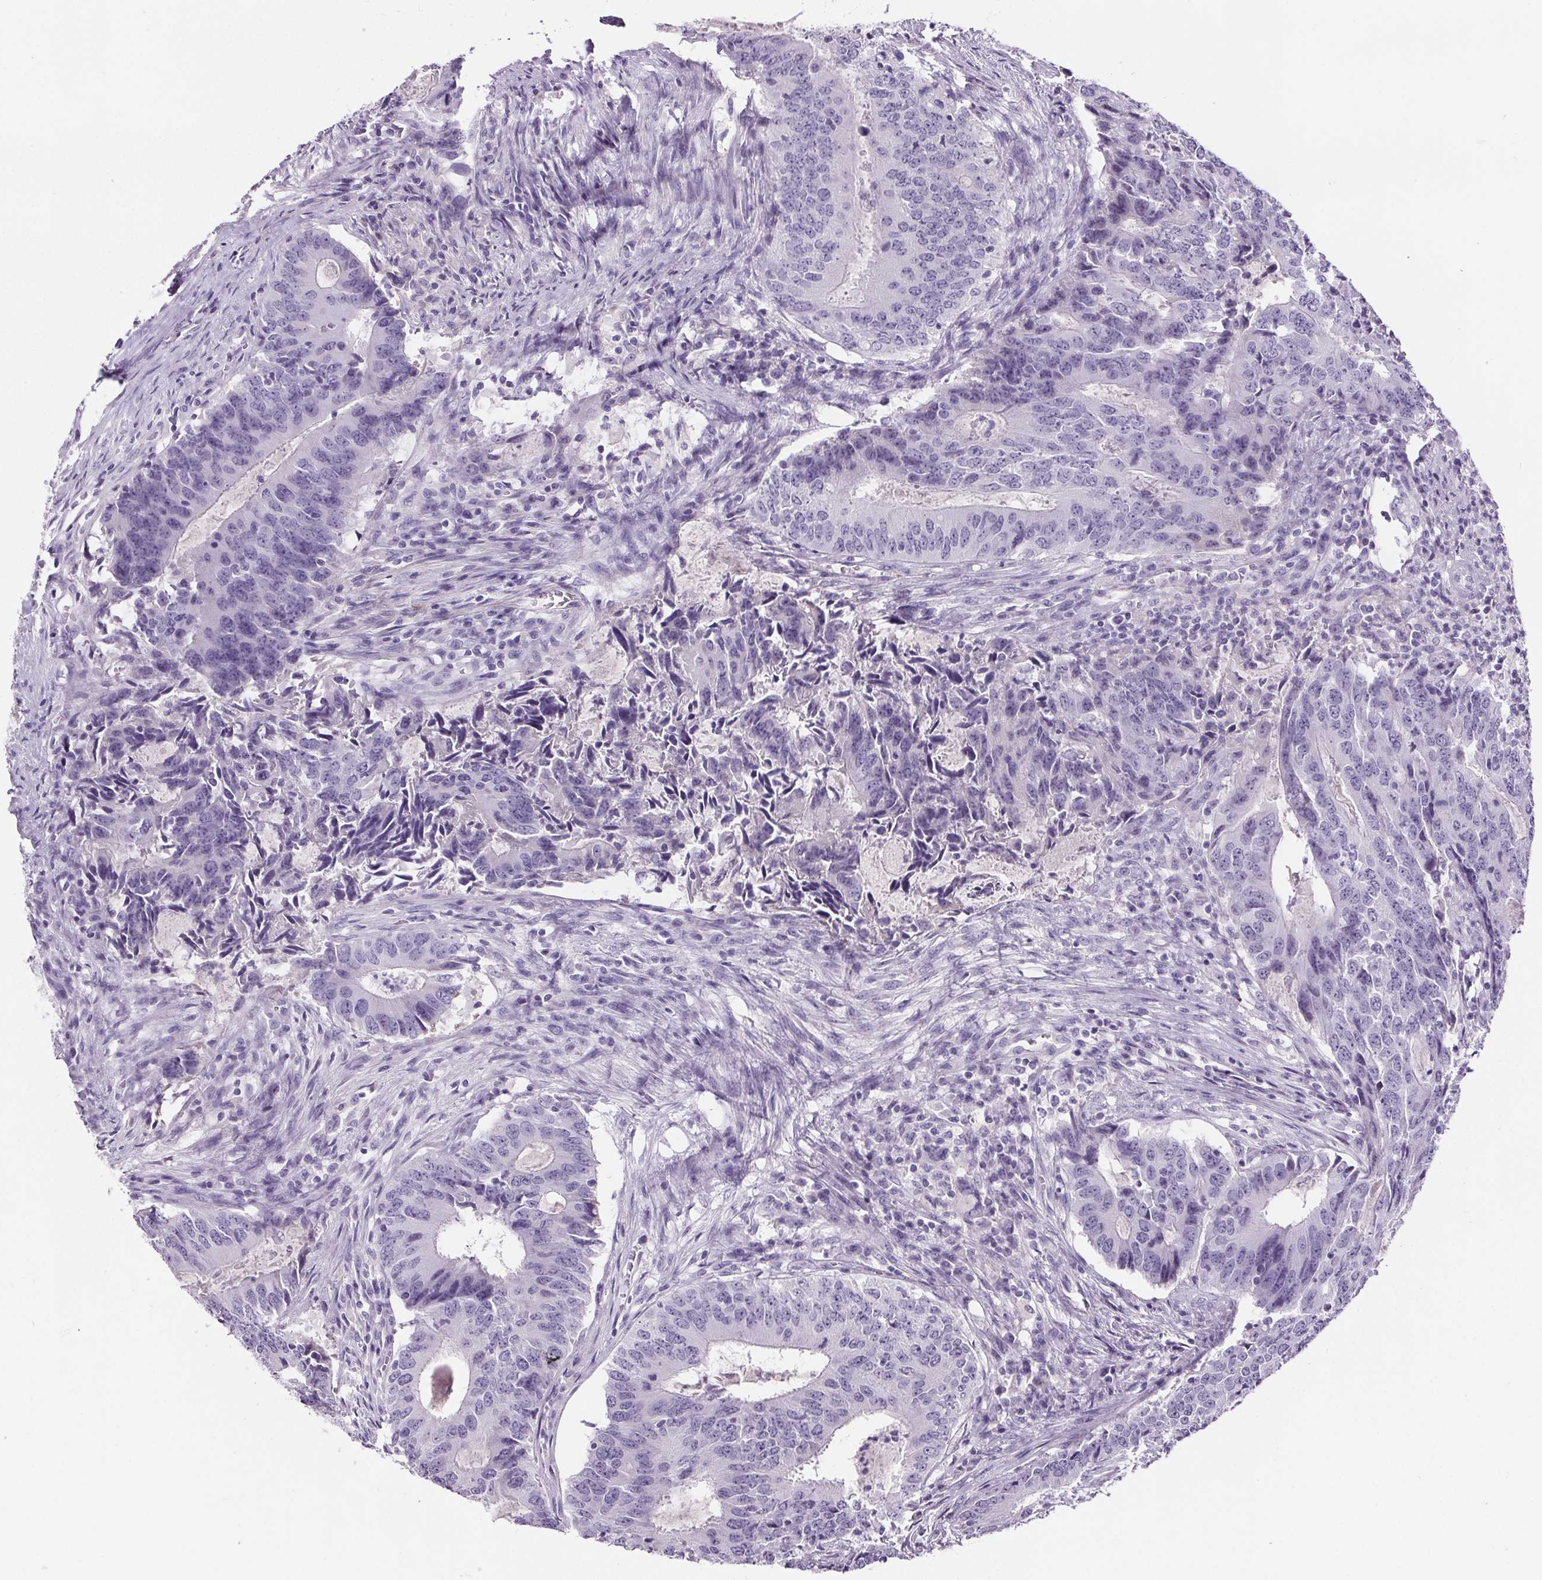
{"staining": {"intensity": "negative", "quantity": "none", "location": "none"}, "tissue": "colorectal cancer", "cell_type": "Tumor cells", "image_type": "cancer", "snomed": [{"axis": "morphology", "description": "Adenocarcinoma, NOS"}, {"axis": "topography", "description": "Colon"}], "caption": "This is a histopathology image of IHC staining of colorectal cancer (adenocarcinoma), which shows no positivity in tumor cells. (Brightfield microscopy of DAB (3,3'-diaminobenzidine) immunohistochemistry at high magnification).", "gene": "CD5L", "patient": {"sex": "male", "age": 67}}